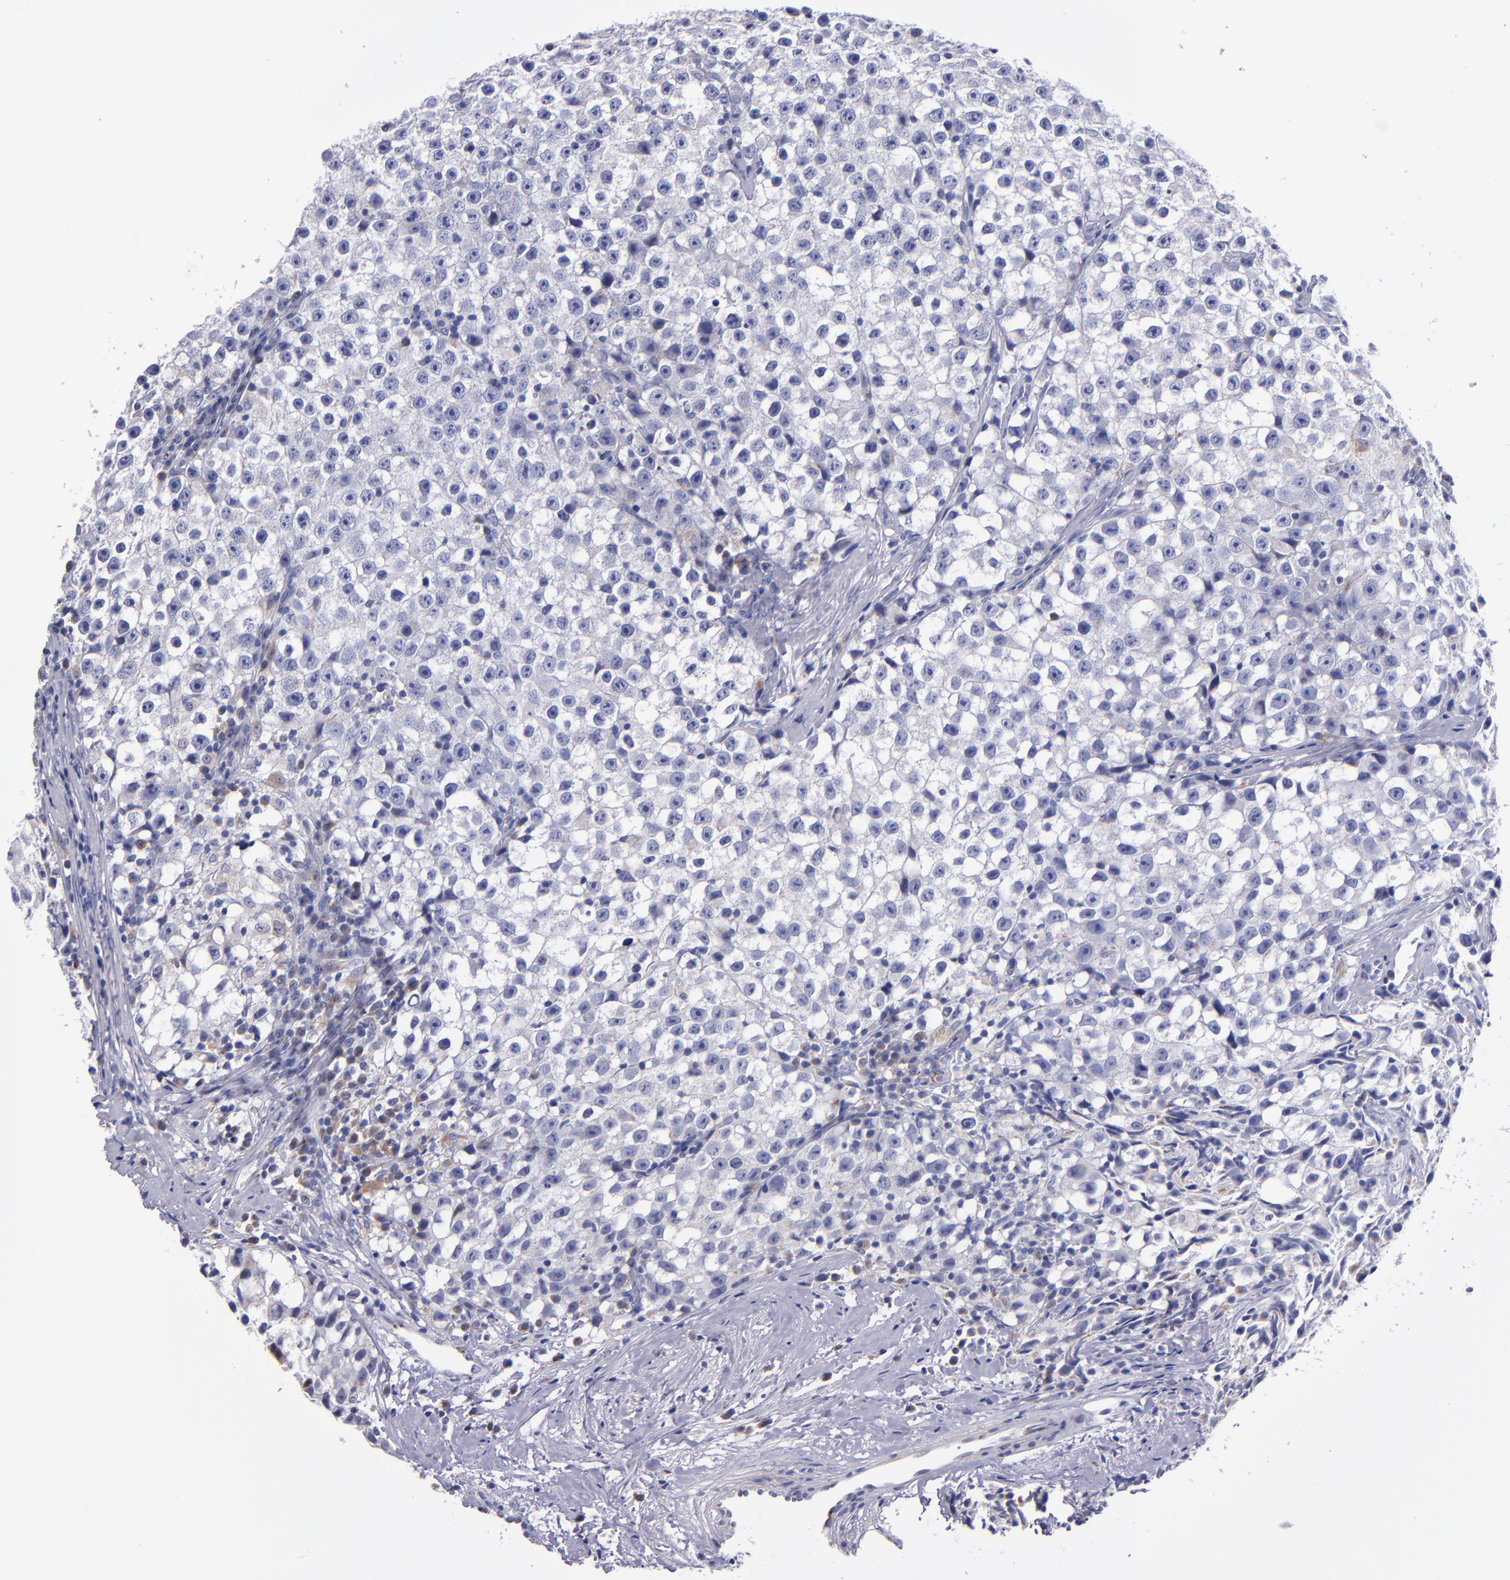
{"staining": {"intensity": "negative", "quantity": "none", "location": "none"}, "tissue": "testis cancer", "cell_type": "Tumor cells", "image_type": "cancer", "snomed": [{"axis": "morphology", "description": "Seminoma, NOS"}, {"axis": "topography", "description": "Testis"}], "caption": "IHC of testis cancer (seminoma) displays no staining in tumor cells.", "gene": "RAB41", "patient": {"sex": "male", "age": 35}}